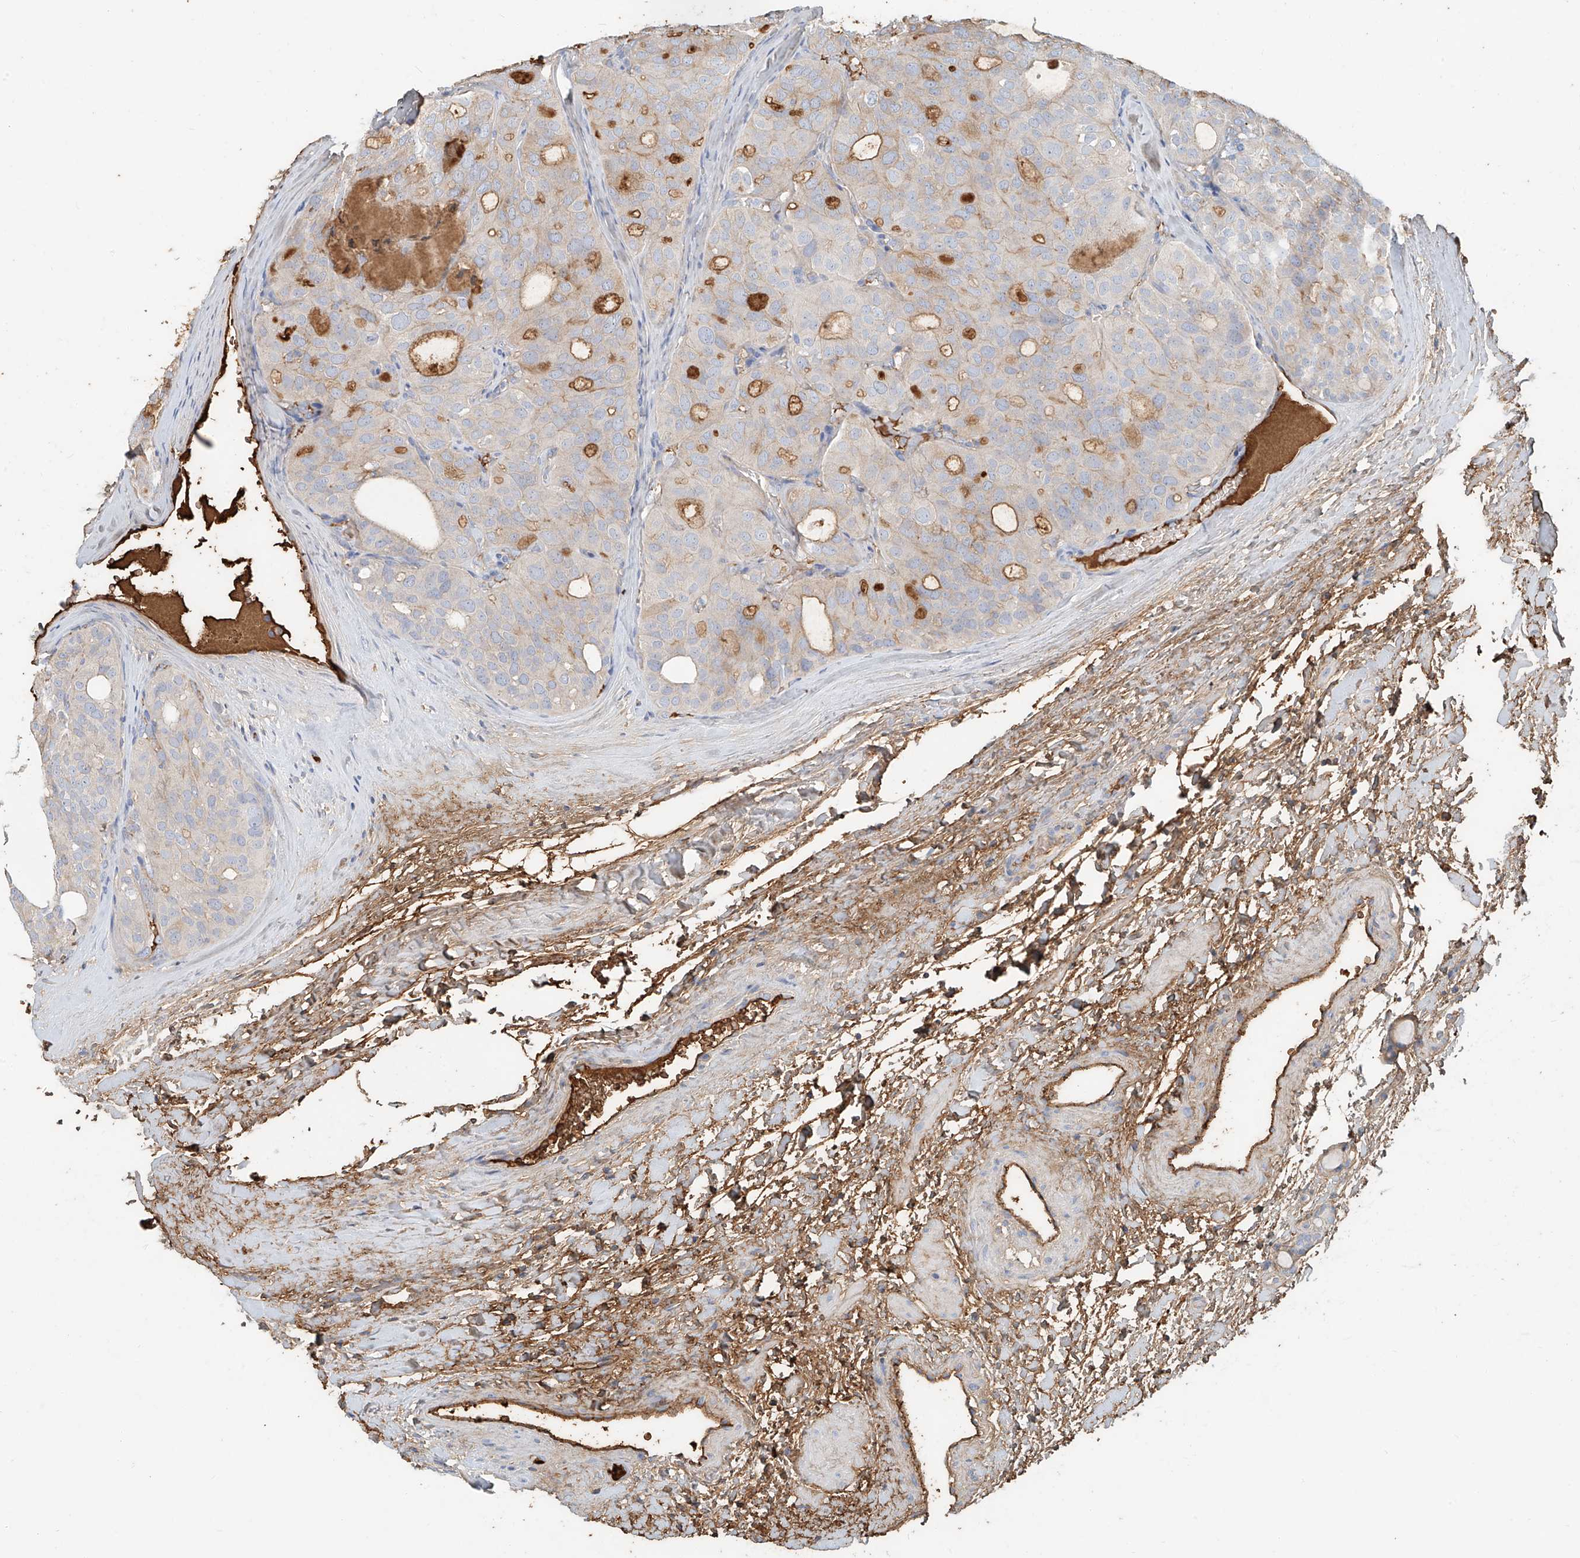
{"staining": {"intensity": "moderate", "quantity": "<25%", "location": "cytoplasmic/membranous"}, "tissue": "thyroid cancer", "cell_type": "Tumor cells", "image_type": "cancer", "snomed": [{"axis": "morphology", "description": "Follicular adenoma carcinoma, NOS"}, {"axis": "topography", "description": "Thyroid gland"}], "caption": "Approximately <25% of tumor cells in thyroid follicular adenoma carcinoma show moderate cytoplasmic/membranous protein positivity as visualized by brown immunohistochemical staining.", "gene": "ZFP30", "patient": {"sex": "male", "age": 75}}